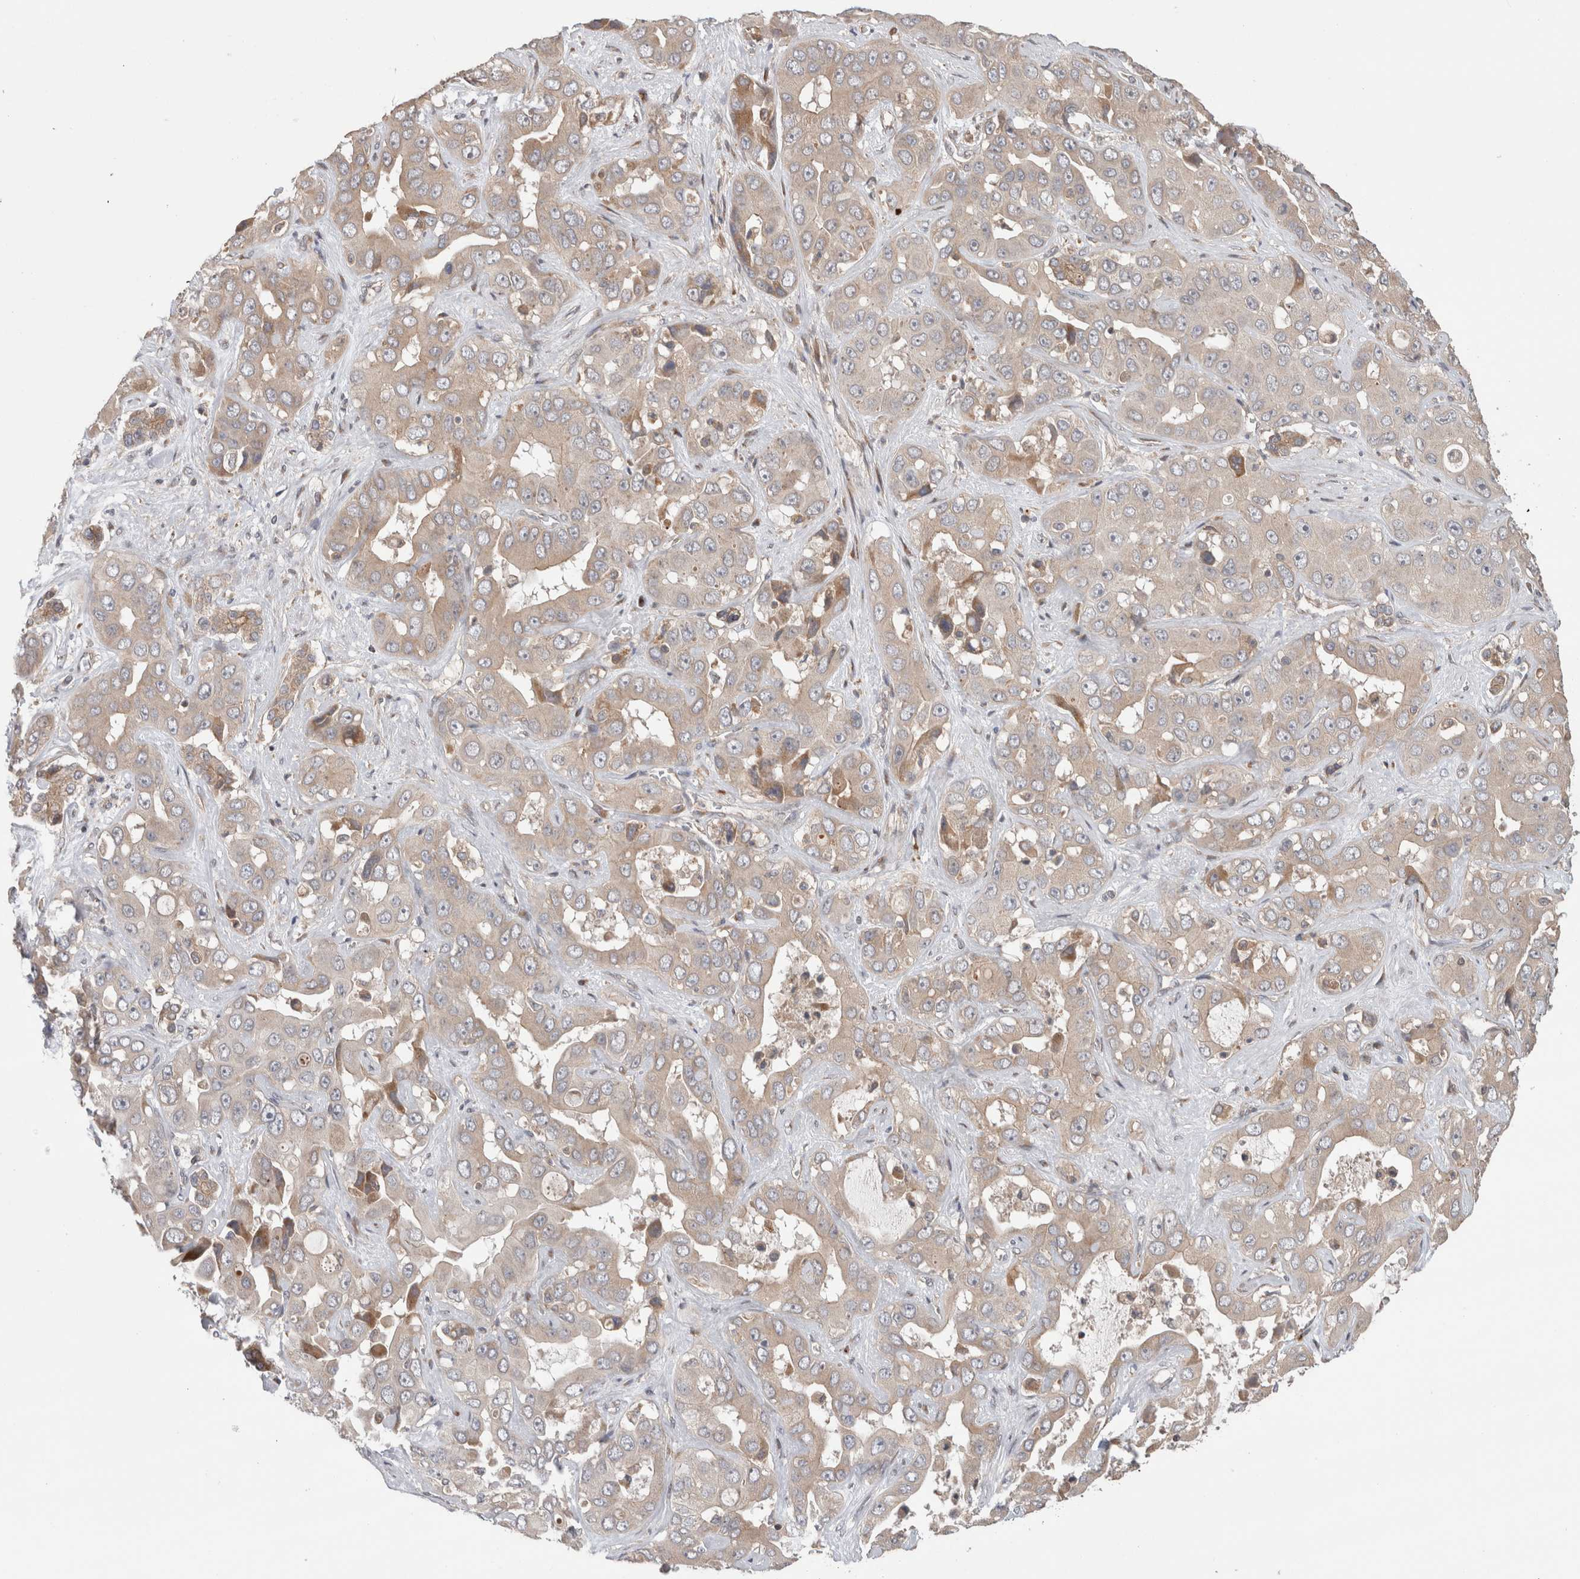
{"staining": {"intensity": "weak", "quantity": "25%-75%", "location": "cytoplasmic/membranous"}, "tissue": "liver cancer", "cell_type": "Tumor cells", "image_type": "cancer", "snomed": [{"axis": "morphology", "description": "Cholangiocarcinoma"}, {"axis": "topography", "description": "Liver"}], "caption": "An immunohistochemistry (IHC) photomicrograph of tumor tissue is shown. Protein staining in brown labels weak cytoplasmic/membranous positivity in liver cancer (cholangiocarcinoma) within tumor cells. (Brightfield microscopy of DAB IHC at high magnification).", "gene": "TRIM5", "patient": {"sex": "female", "age": 52}}